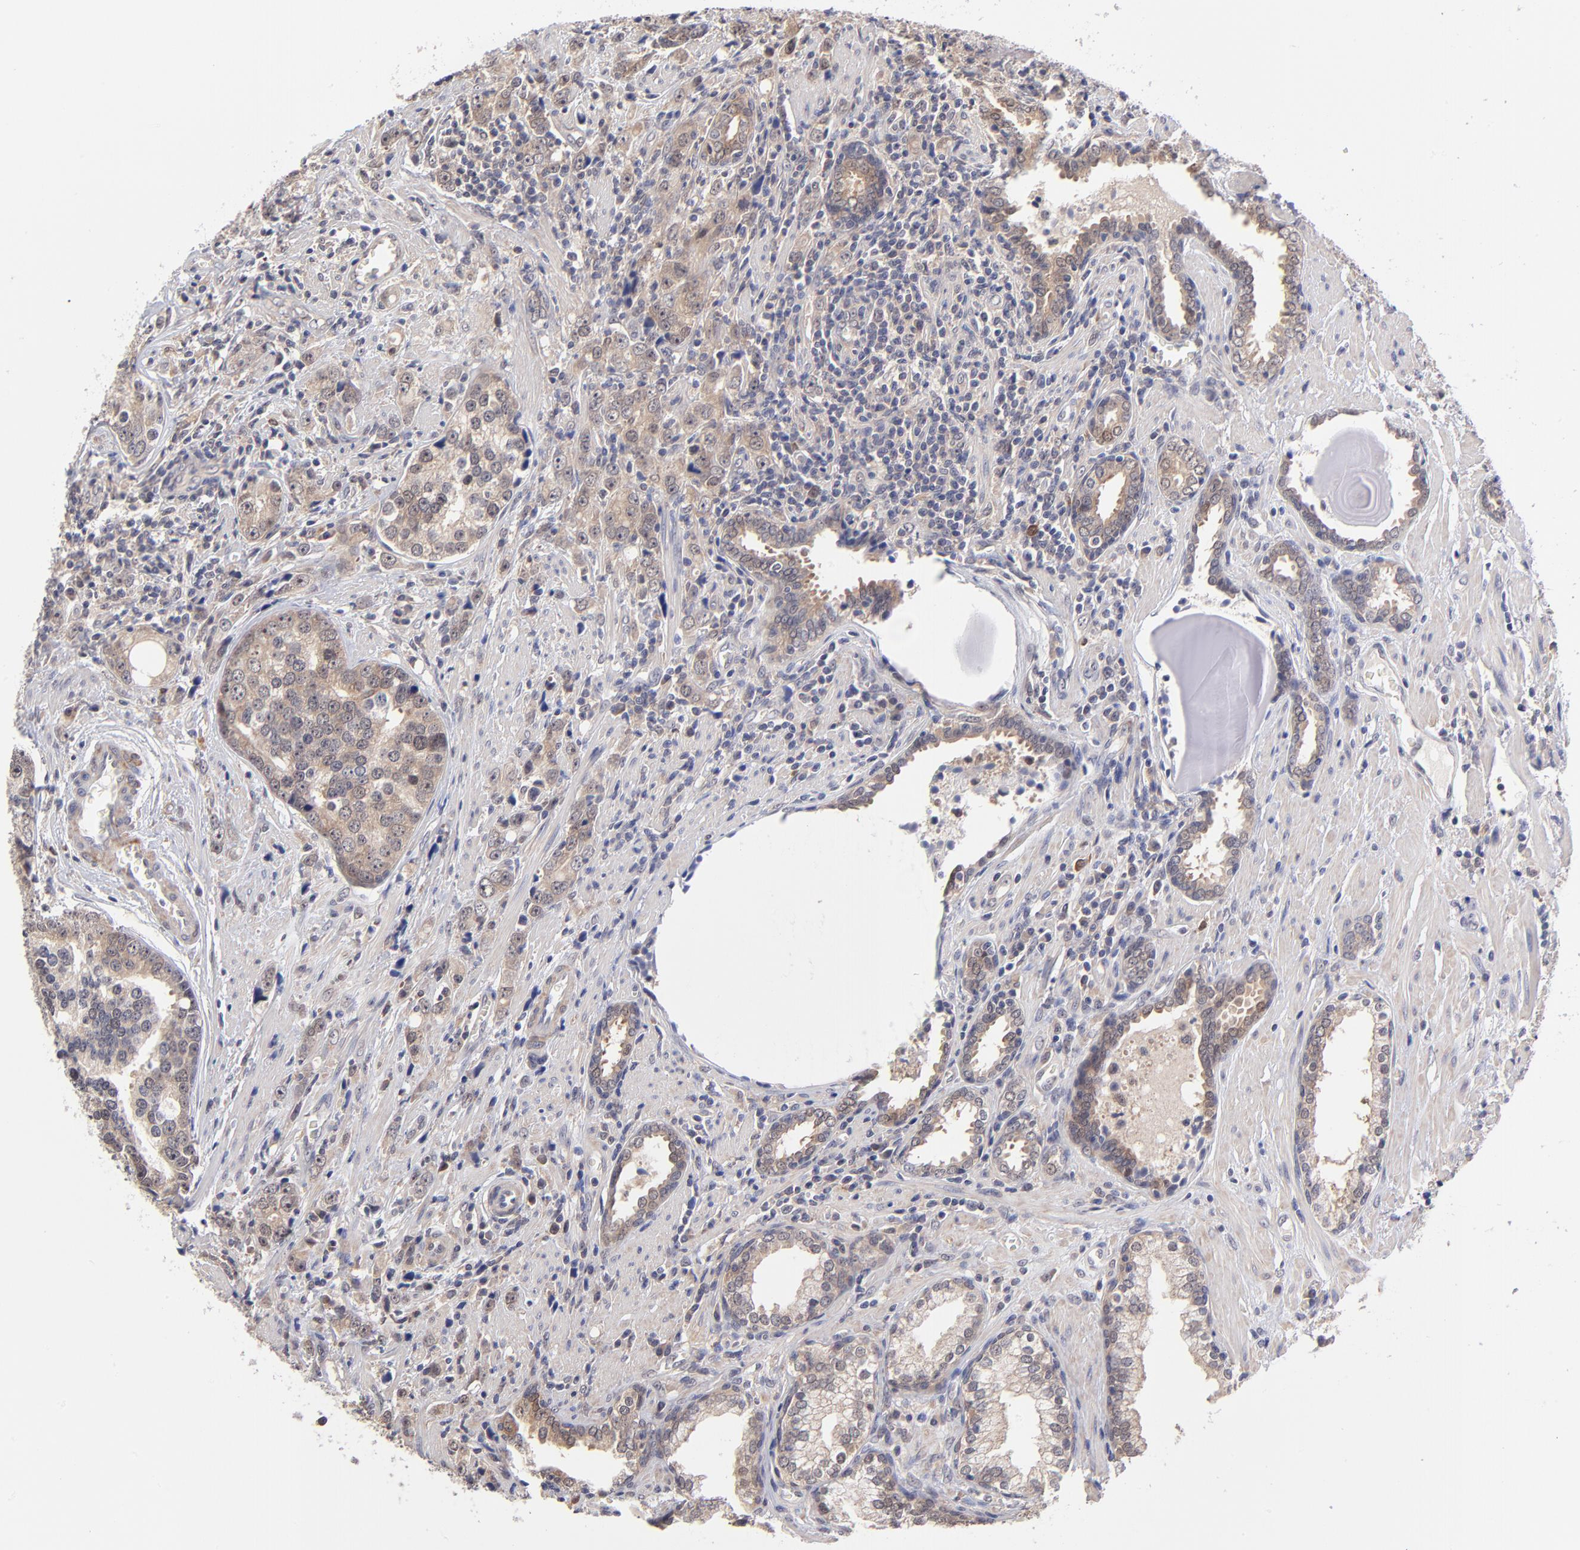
{"staining": {"intensity": "weak", "quantity": ">75%", "location": "cytoplasmic/membranous"}, "tissue": "prostate cancer", "cell_type": "Tumor cells", "image_type": "cancer", "snomed": [{"axis": "morphology", "description": "Adenocarcinoma, High grade"}, {"axis": "topography", "description": "Prostate"}], "caption": "Immunohistochemistry (IHC) (DAB) staining of human prostate cancer (adenocarcinoma (high-grade)) reveals weak cytoplasmic/membranous protein staining in approximately >75% of tumor cells.", "gene": "UBE2E3", "patient": {"sex": "male", "age": 71}}